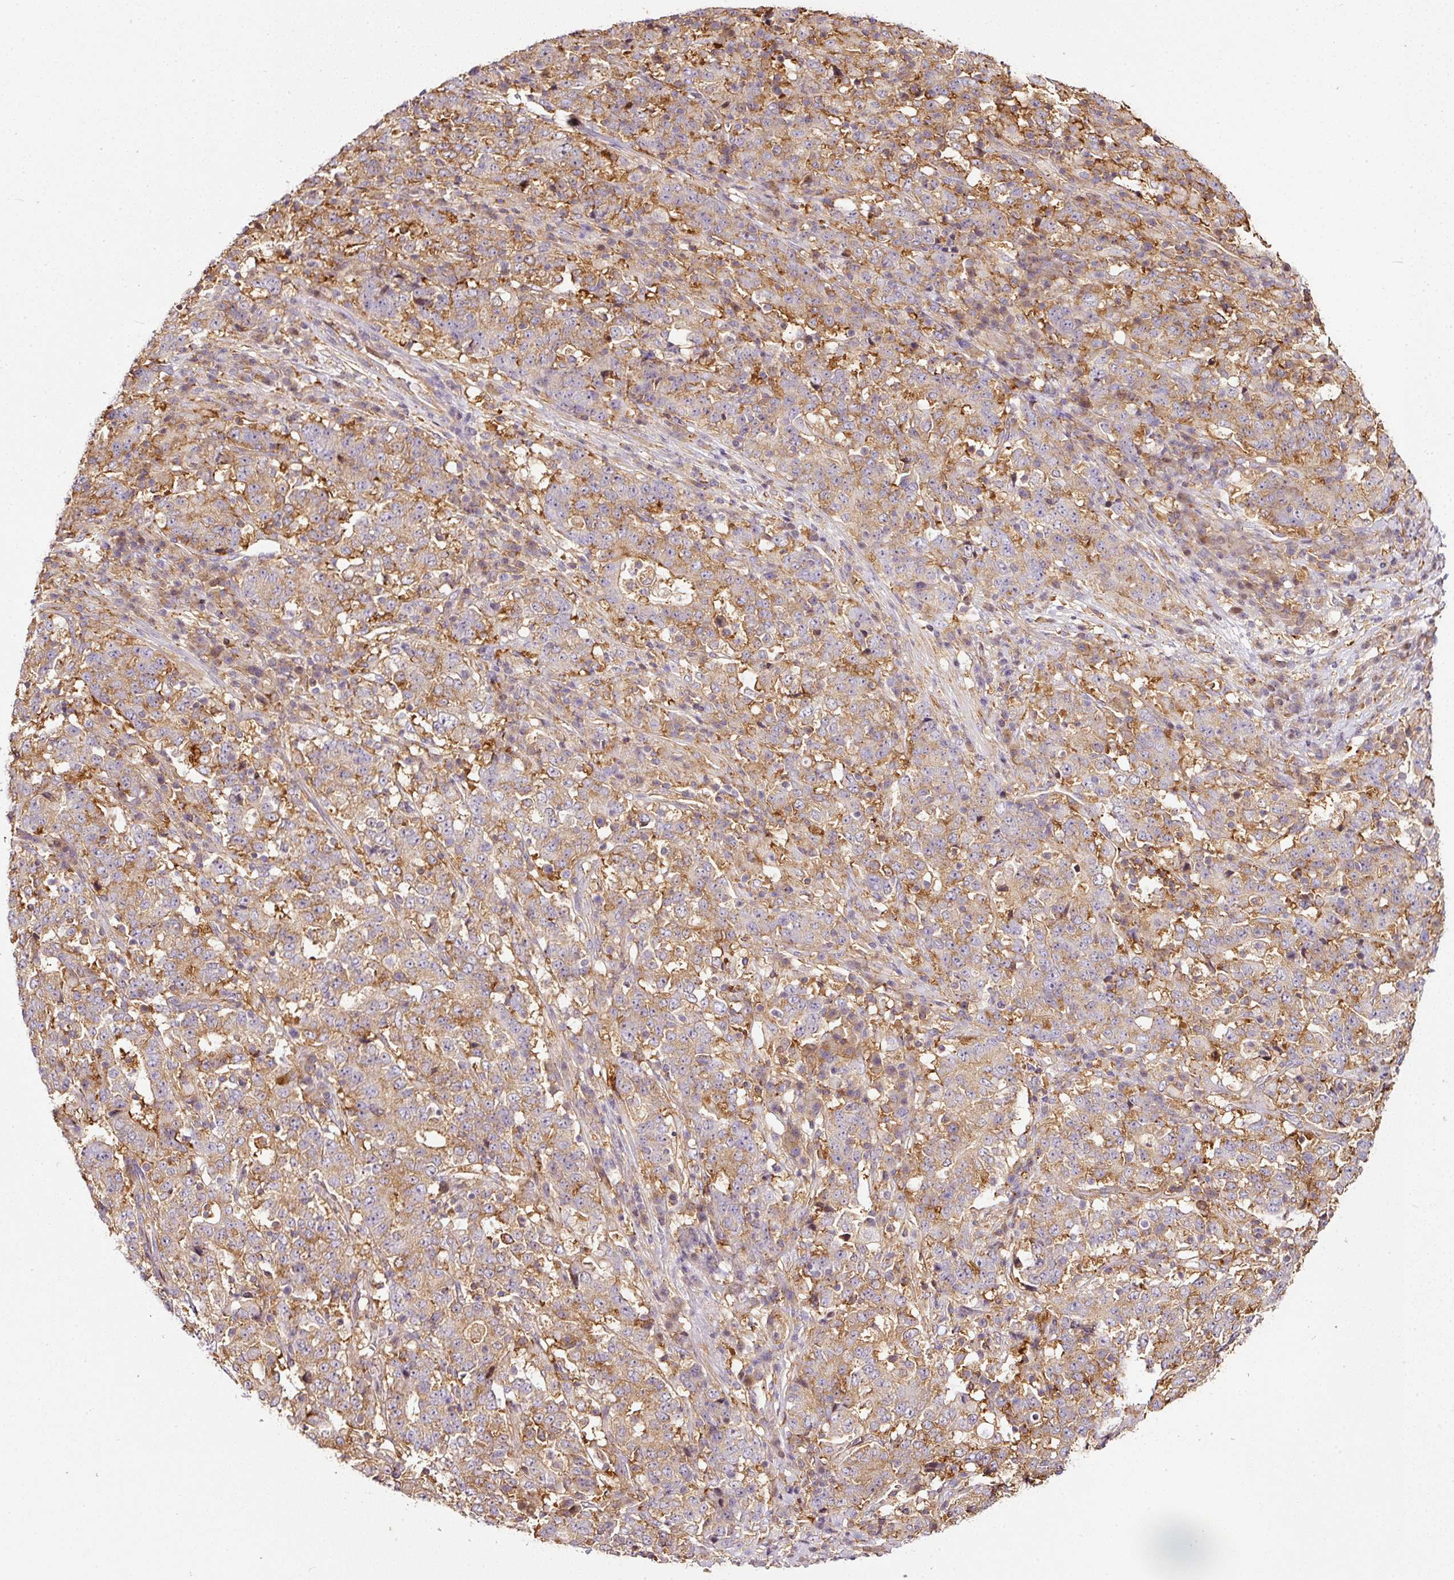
{"staining": {"intensity": "moderate", "quantity": ">75%", "location": "cytoplasmic/membranous"}, "tissue": "stomach cancer", "cell_type": "Tumor cells", "image_type": "cancer", "snomed": [{"axis": "morphology", "description": "Adenocarcinoma, NOS"}, {"axis": "topography", "description": "Stomach"}], "caption": "Human stomach adenocarcinoma stained with a brown dye exhibits moderate cytoplasmic/membranous positive positivity in about >75% of tumor cells.", "gene": "SCNM1", "patient": {"sex": "male", "age": 59}}